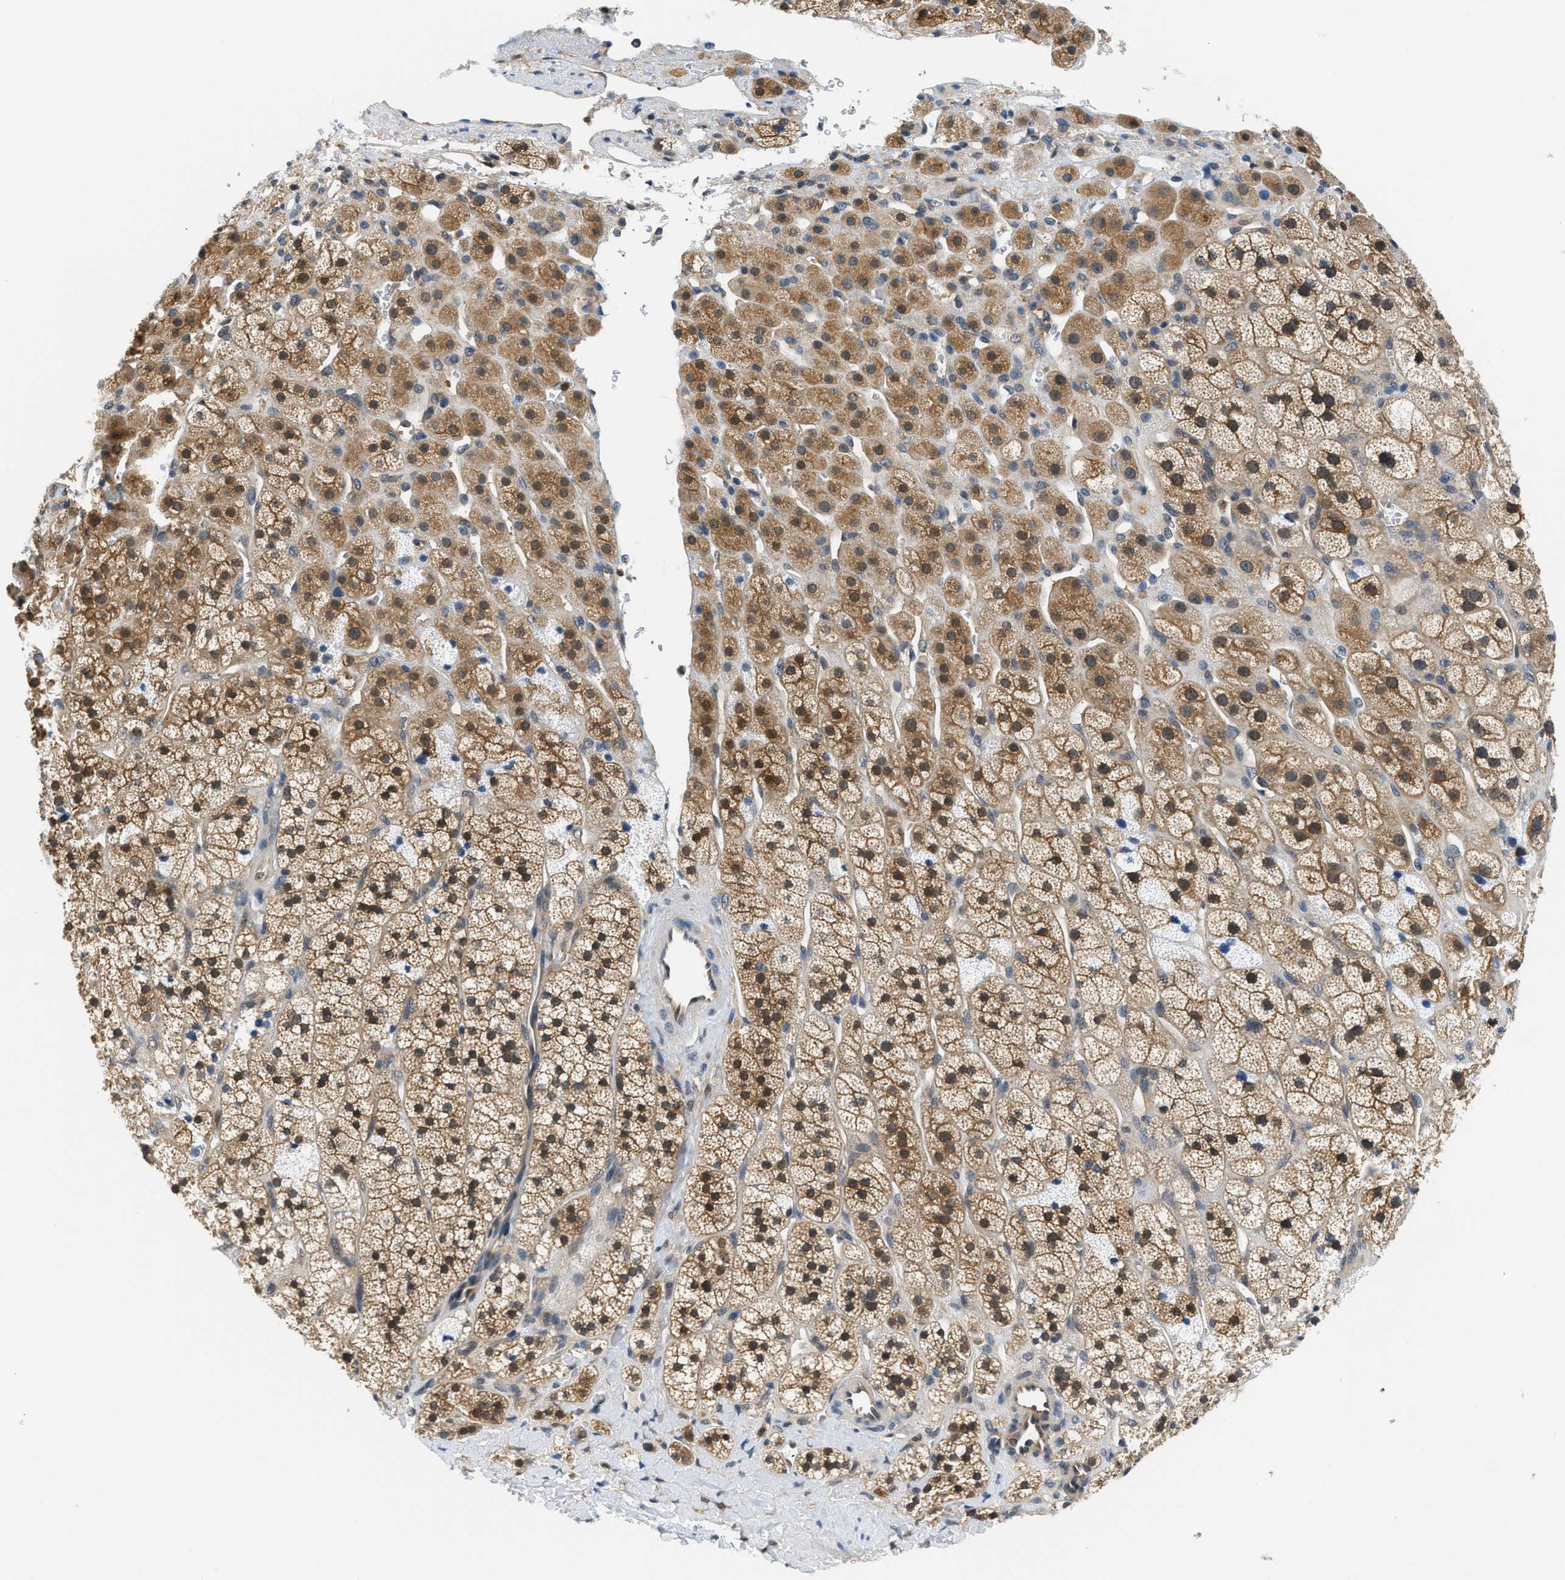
{"staining": {"intensity": "moderate", "quantity": ">75%", "location": "cytoplasmic/membranous,nuclear"}, "tissue": "adrenal gland", "cell_type": "Glandular cells", "image_type": "normal", "snomed": [{"axis": "morphology", "description": "Normal tissue, NOS"}, {"axis": "topography", "description": "Adrenal gland"}], "caption": "DAB immunohistochemical staining of benign human adrenal gland demonstrates moderate cytoplasmic/membranous,nuclear protein expression in about >75% of glandular cells. Immunohistochemistry (ihc) stains the protein in brown and the nuclei are stained blue.", "gene": "EIF4EBP2", "patient": {"sex": "male", "age": 56}}